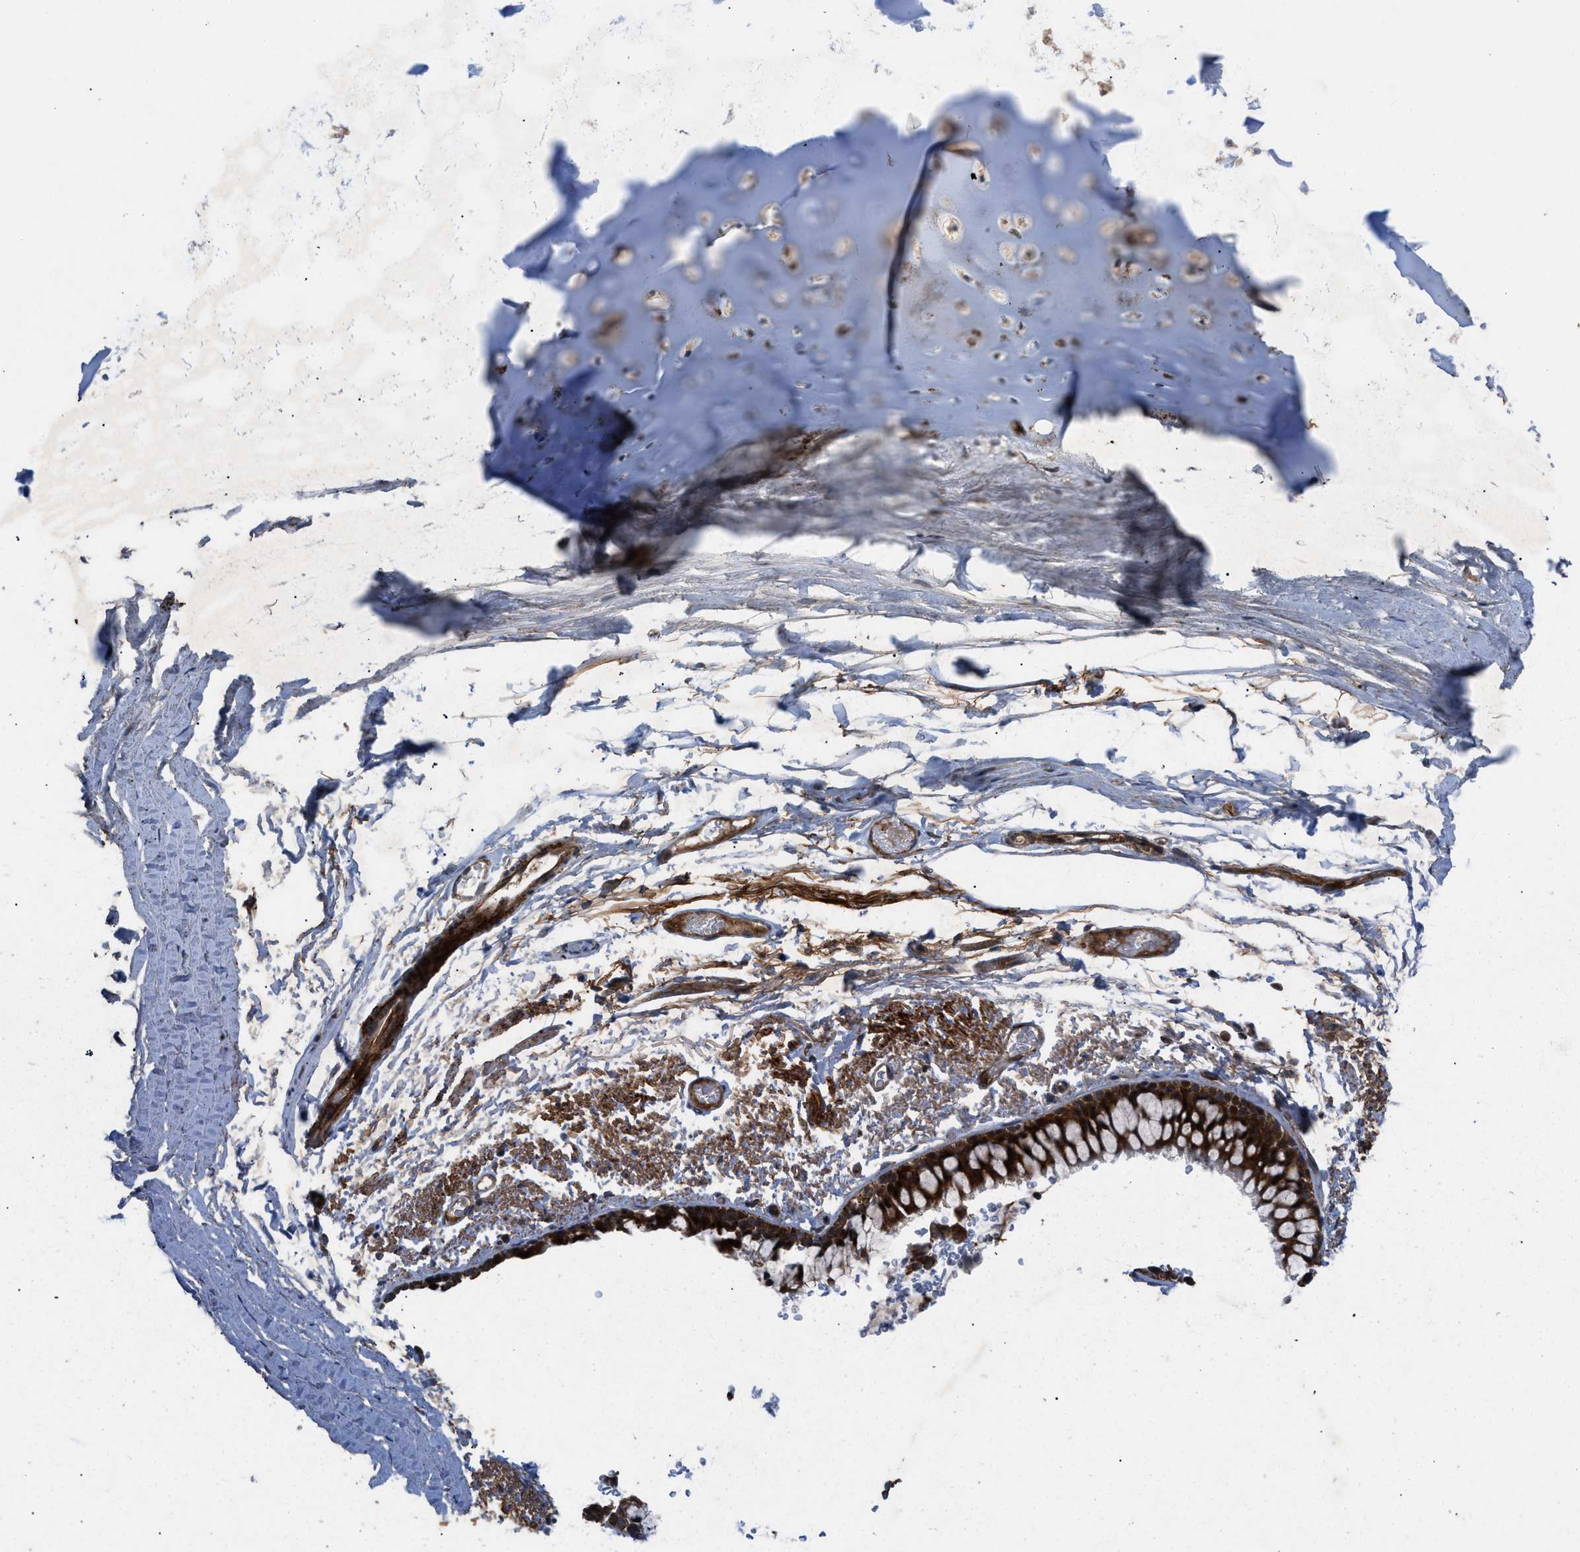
{"staining": {"intensity": "weak", "quantity": ">75%", "location": "cytoplasmic/membranous"}, "tissue": "adipose tissue", "cell_type": "Adipocytes", "image_type": "normal", "snomed": [{"axis": "morphology", "description": "Normal tissue, NOS"}, {"axis": "topography", "description": "Bronchus"}], "caption": "Adipocytes show low levels of weak cytoplasmic/membranous expression in about >75% of cells in normal adipose tissue. The staining was performed using DAB (3,3'-diaminobenzidine) to visualize the protein expression in brown, while the nuclei were stained in blue with hematoxylin (Magnification: 20x).", "gene": "AP3M2", "patient": {"sex": "female", "age": 73}}